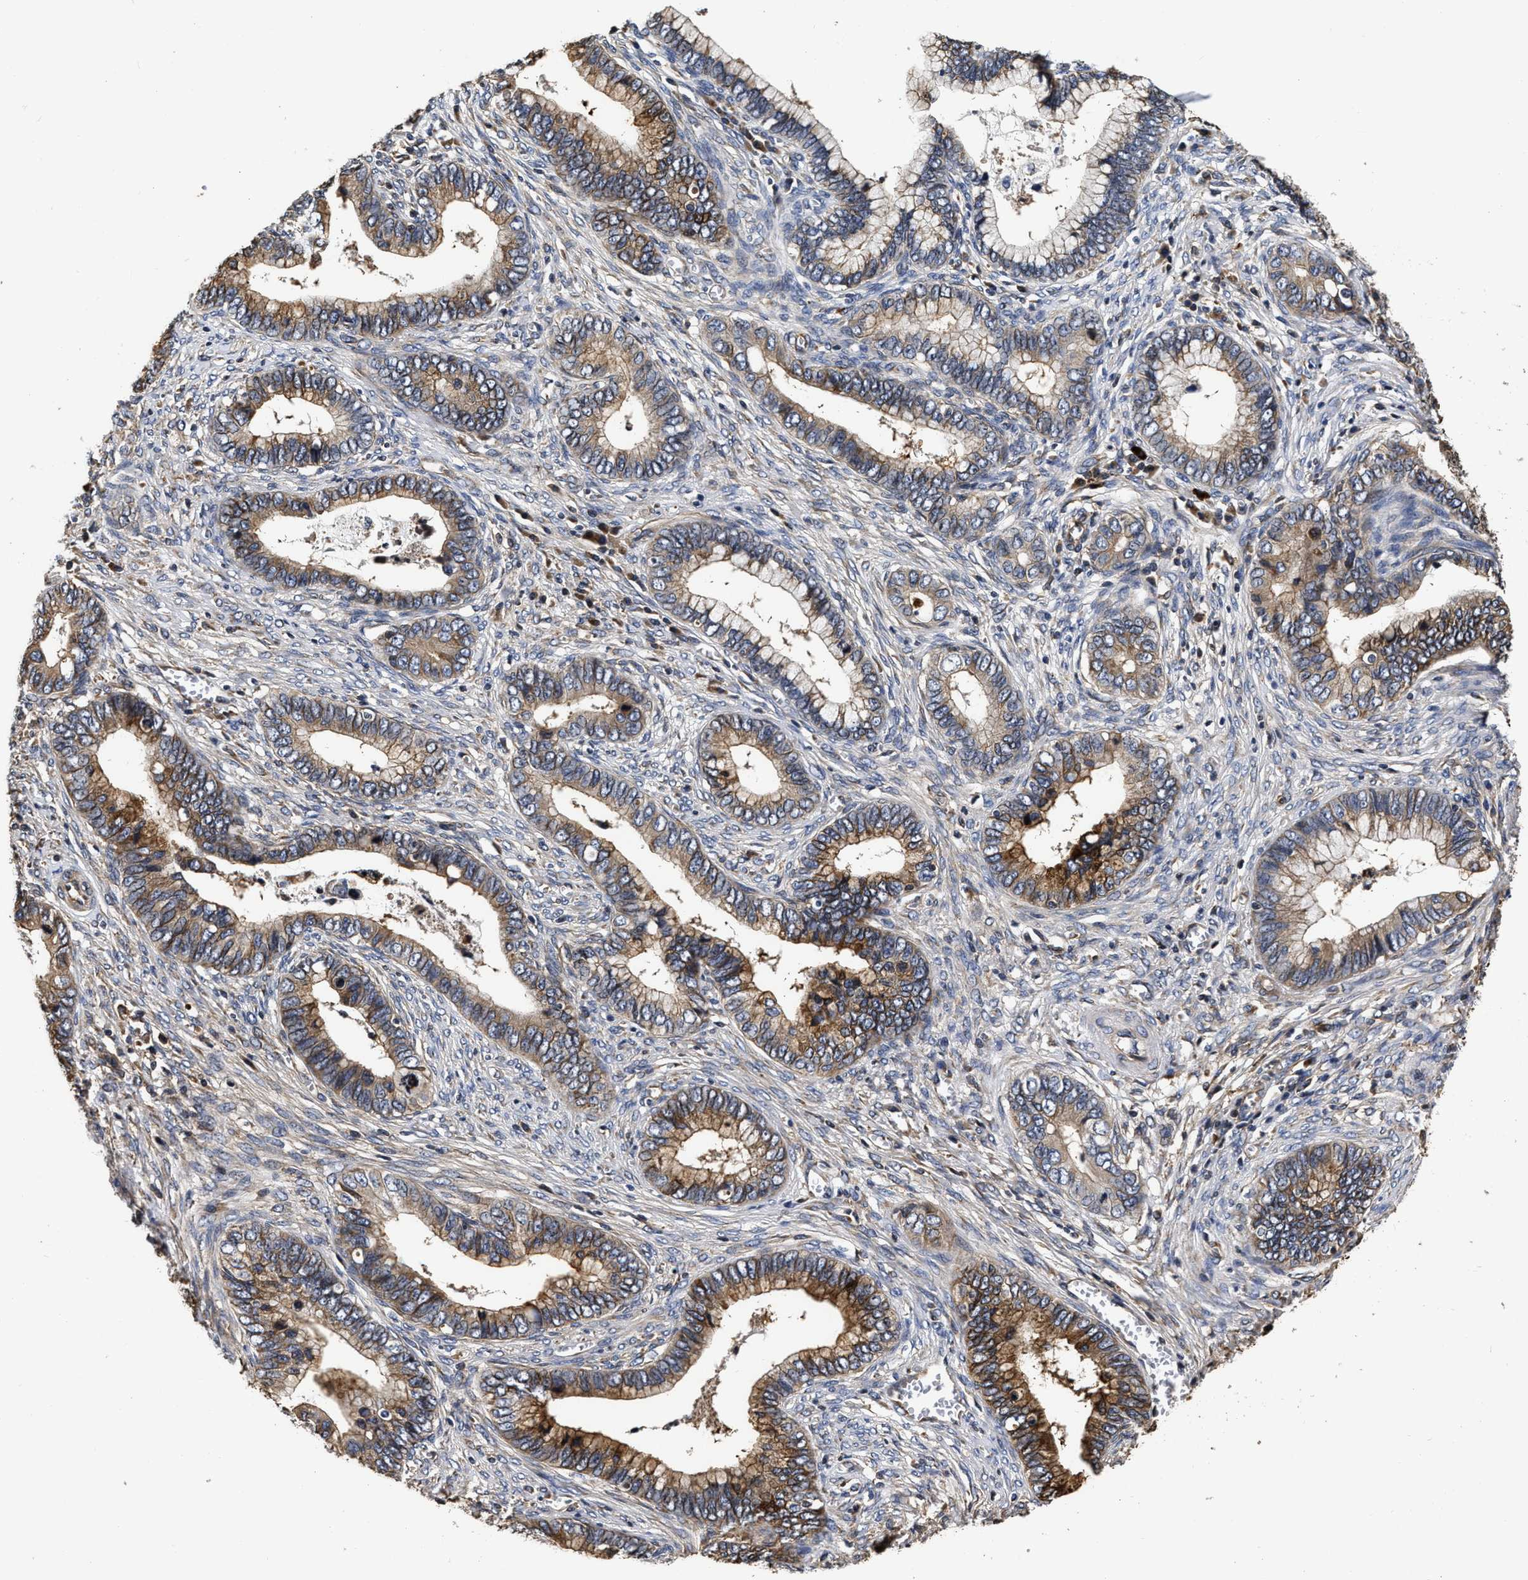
{"staining": {"intensity": "moderate", "quantity": ">75%", "location": "cytoplasmic/membranous"}, "tissue": "cervical cancer", "cell_type": "Tumor cells", "image_type": "cancer", "snomed": [{"axis": "morphology", "description": "Adenocarcinoma, NOS"}, {"axis": "topography", "description": "Cervix"}], "caption": "Adenocarcinoma (cervical) was stained to show a protein in brown. There is medium levels of moderate cytoplasmic/membranous staining in about >75% of tumor cells.", "gene": "ABCG8", "patient": {"sex": "female", "age": 44}}